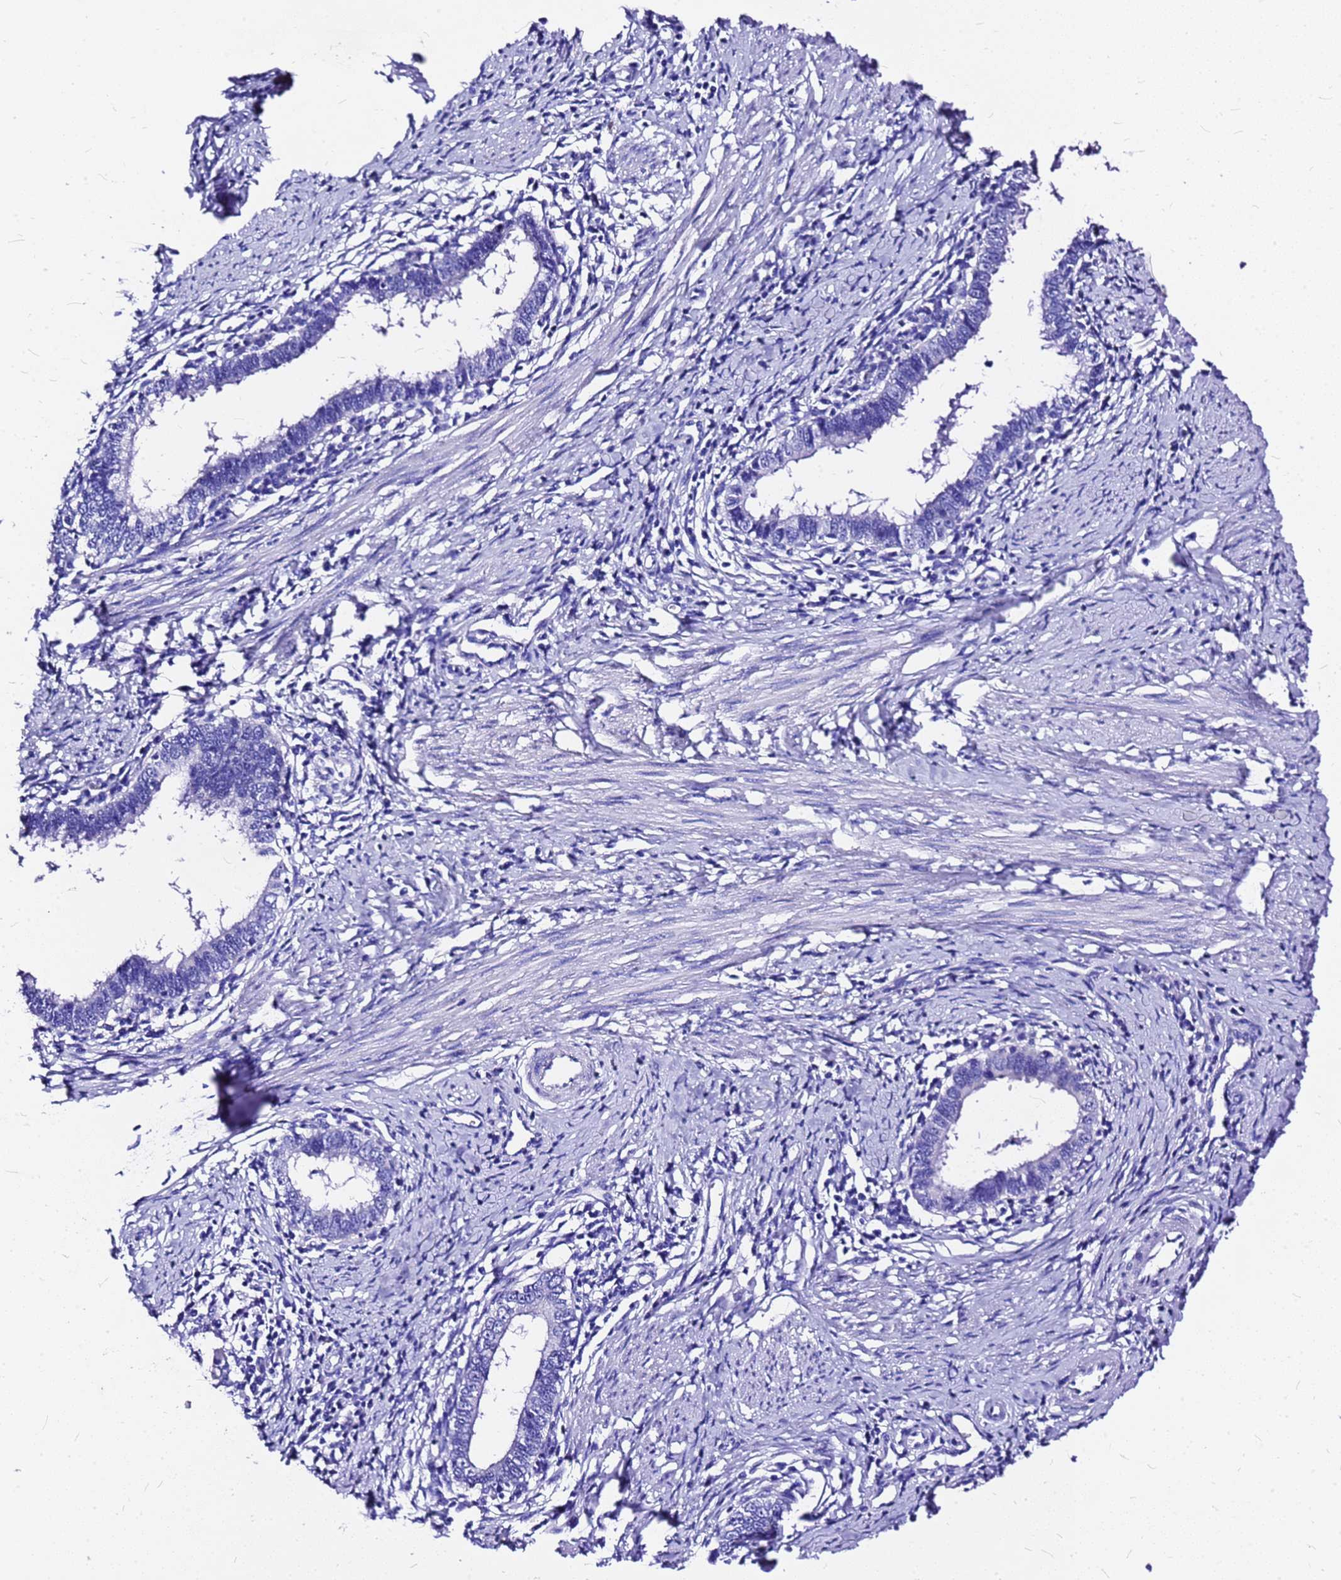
{"staining": {"intensity": "negative", "quantity": "none", "location": "none"}, "tissue": "cervical cancer", "cell_type": "Tumor cells", "image_type": "cancer", "snomed": [{"axis": "morphology", "description": "Adenocarcinoma, NOS"}, {"axis": "topography", "description": "Cervix"}], "caption": "This is an immunohistochemistry histopathology image of human cervical cancer. There is no expression in tumor cells.", "gene": "HERC4", "patient": {"sex": "female", "age": 36}}